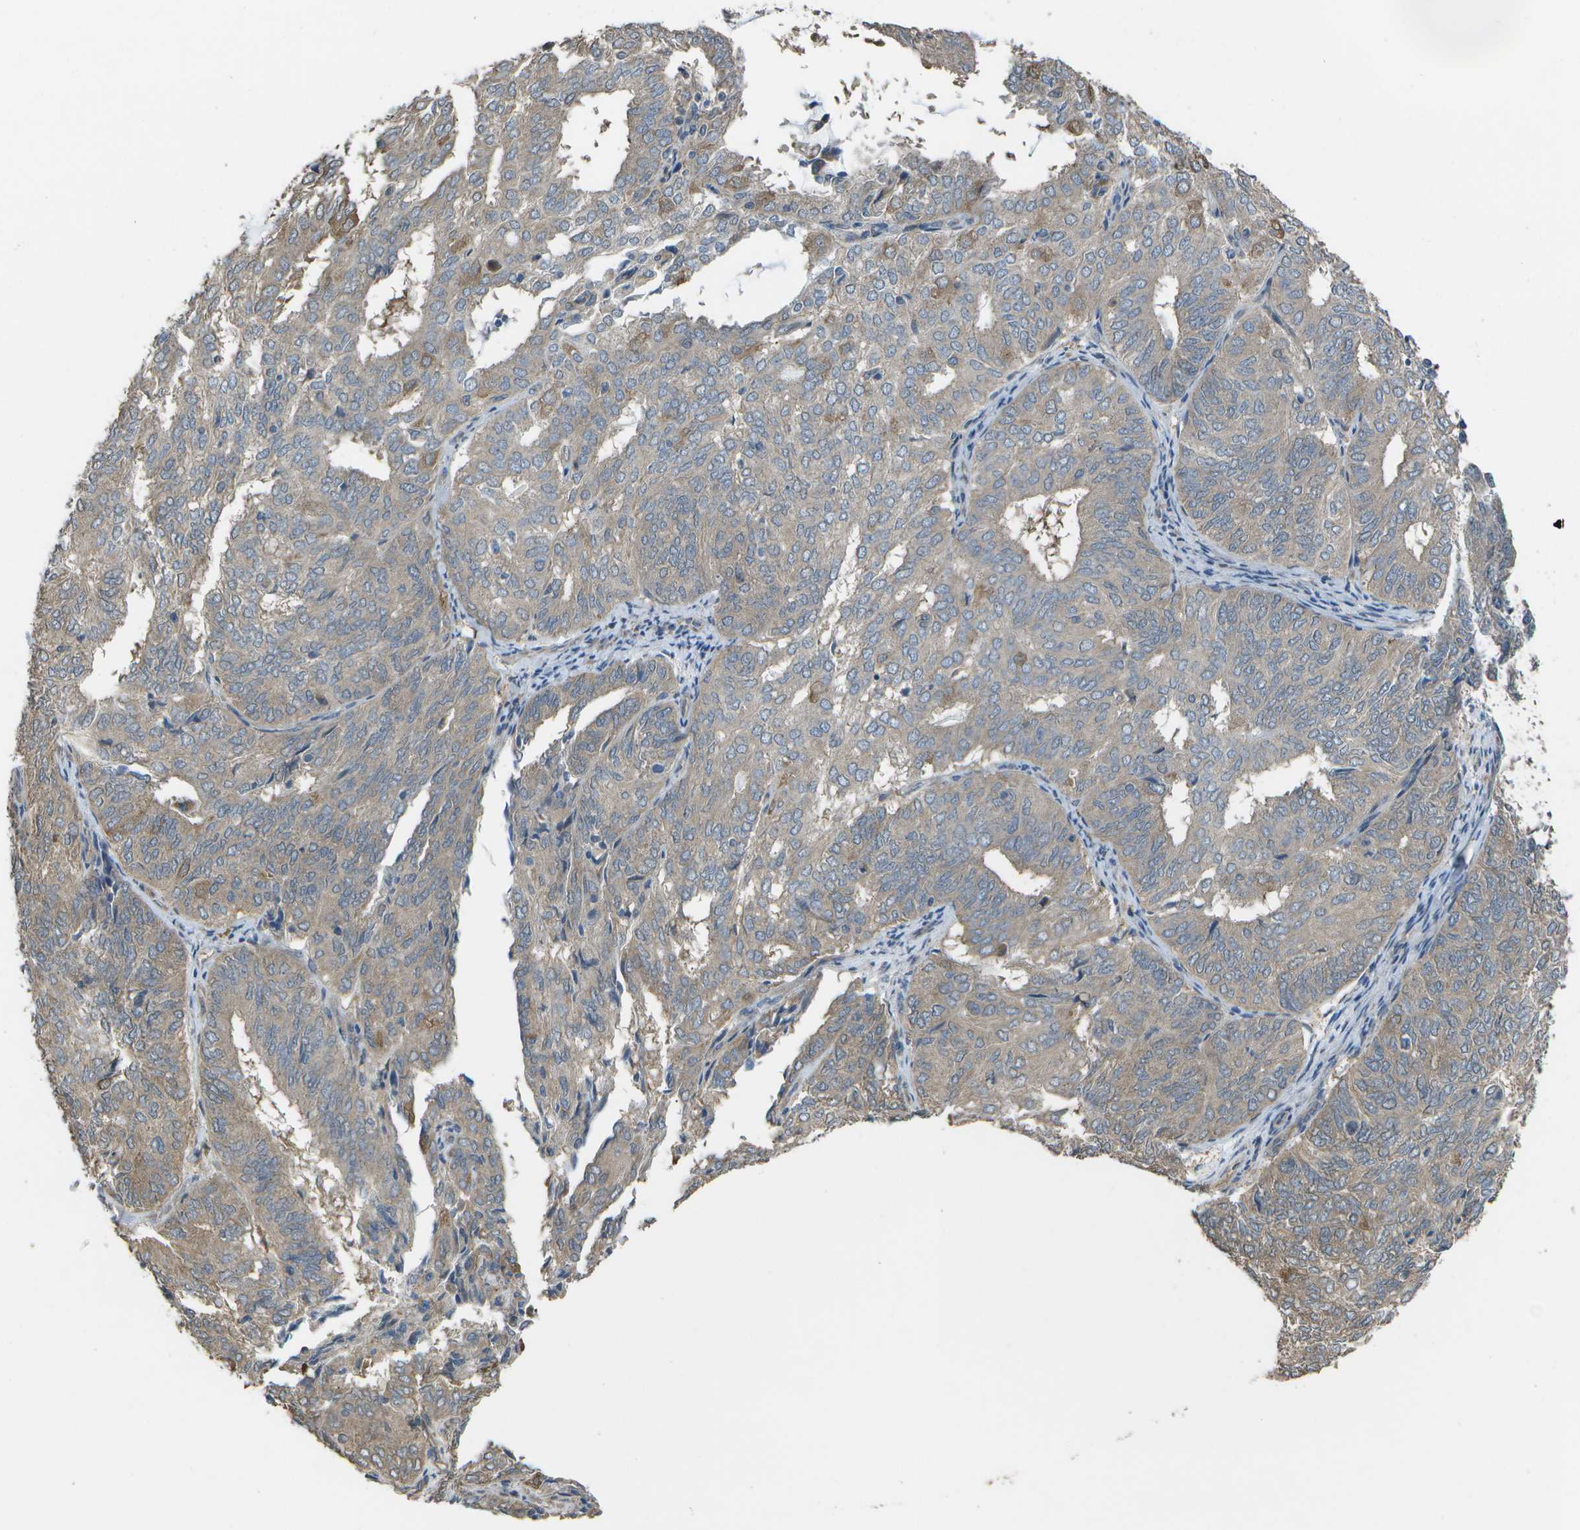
{"staining": {"intensity": "weak", "quantity": "25%-75%", "location": "cytoplasmic/membranous"}, "tissue": "endometrial cancer", "cell_type": "Tumor cells", "image_type": "cancer", "snomed": [{"axis": "morphology", "description": "Adenocarcinoma, NOS"}, {"axis": "topography", "description": "Uterus"}], "caption": "There is low levels of weak cytoplasmic/membranous positivity in tumor cells of endometrial cancer (adenocarcinoma), as demonstrated by immunohistochemical staining (brown color).", "gene": "CLNS1A", "patient": {"sex": "female", "age": 60}}